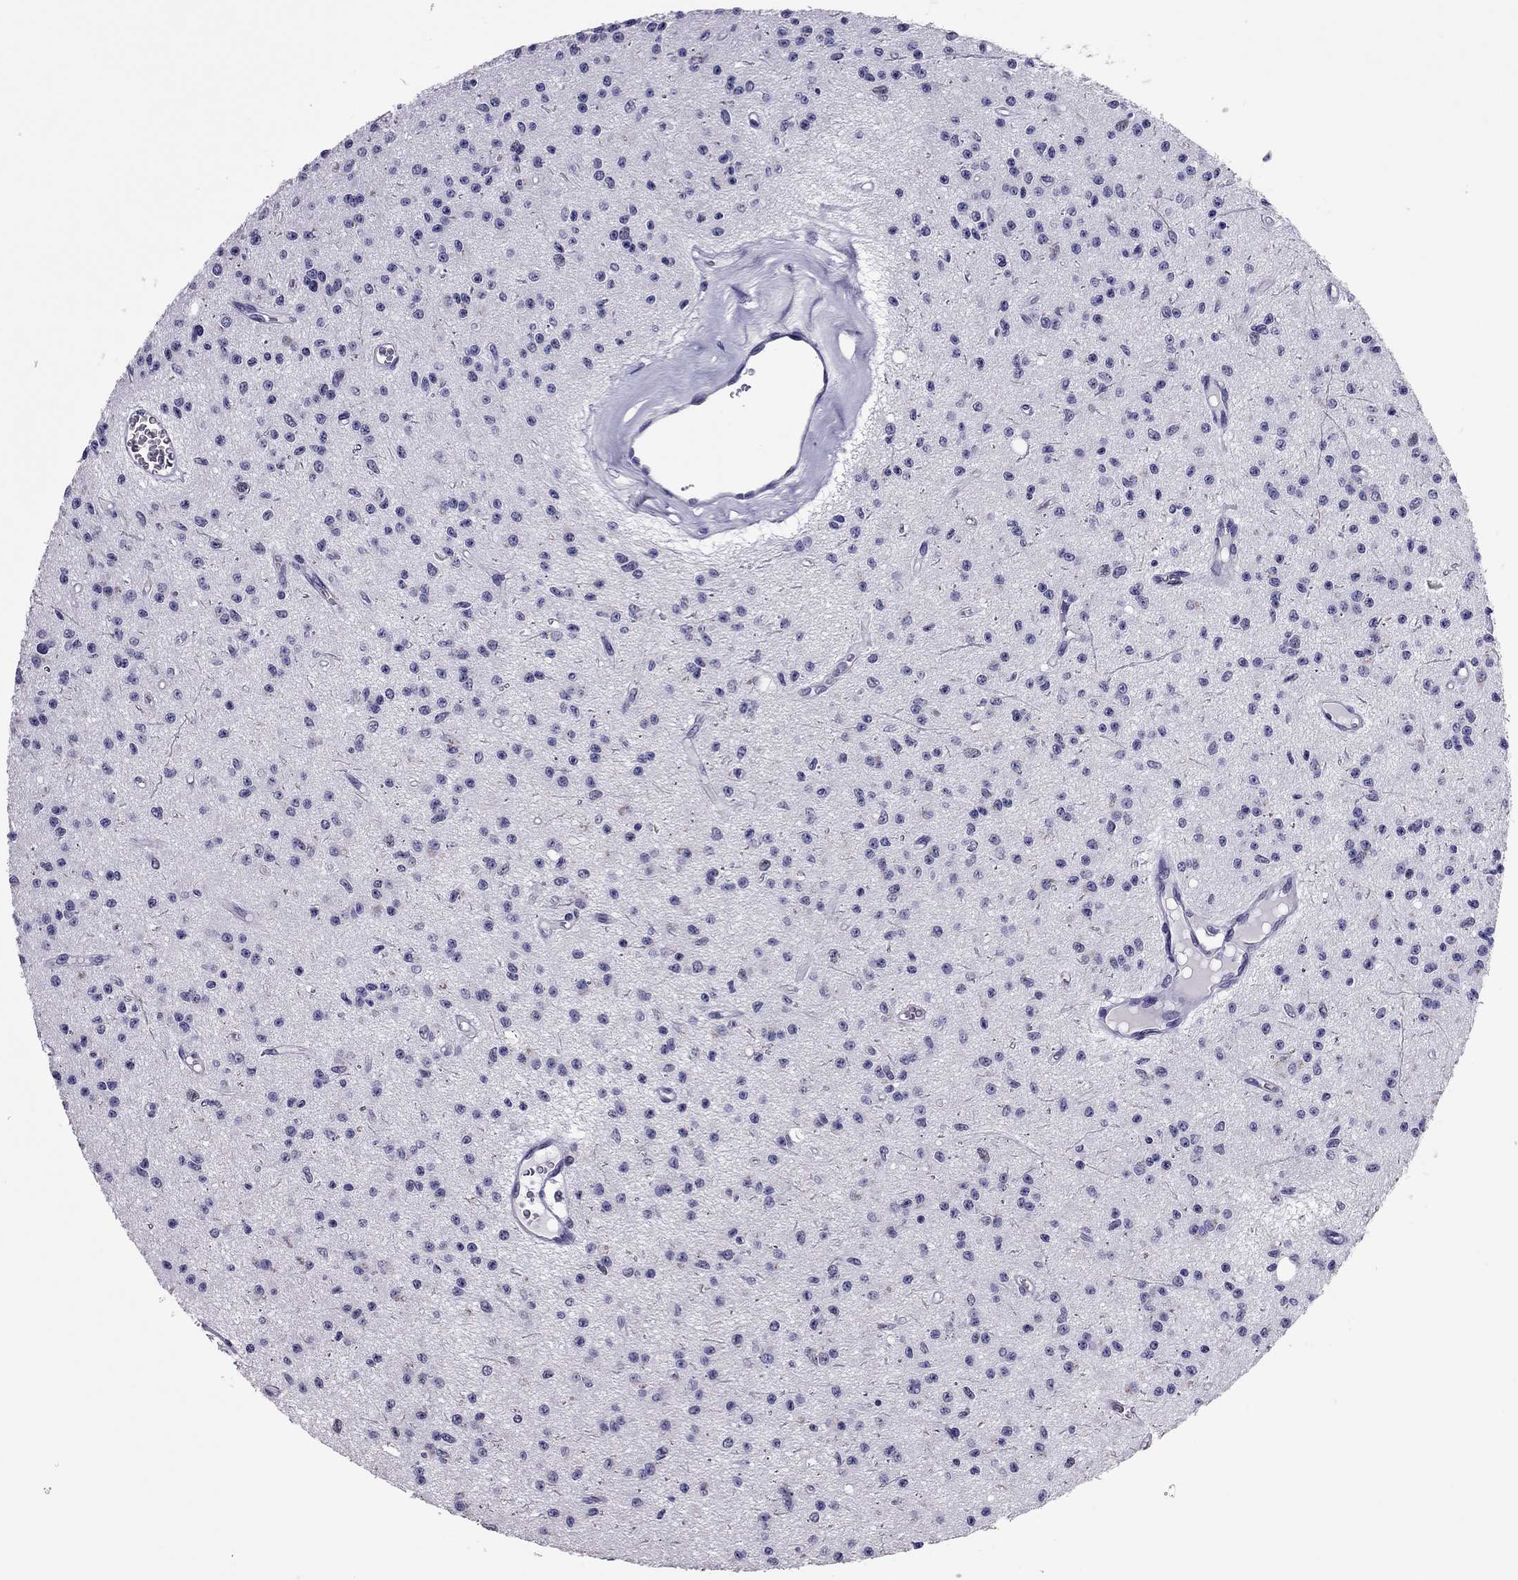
{"staining": {"intensity": "negative", "quantity": "none", "location": "none"}, "tissue": "glioma", "cell_type": "Tumor cells", "image_type": "cancer", "snomed": [{"axis": "morphology", "description": "Glioma, malignant, Low grade"}, {"axis": "topography", "description": "Brain"}], "caption": "Immunohistochemical staining of human glioma shows no significant expression in tumor cells.", "gene": "CCL27", "patient": {"sex": "female", "age": 45}}